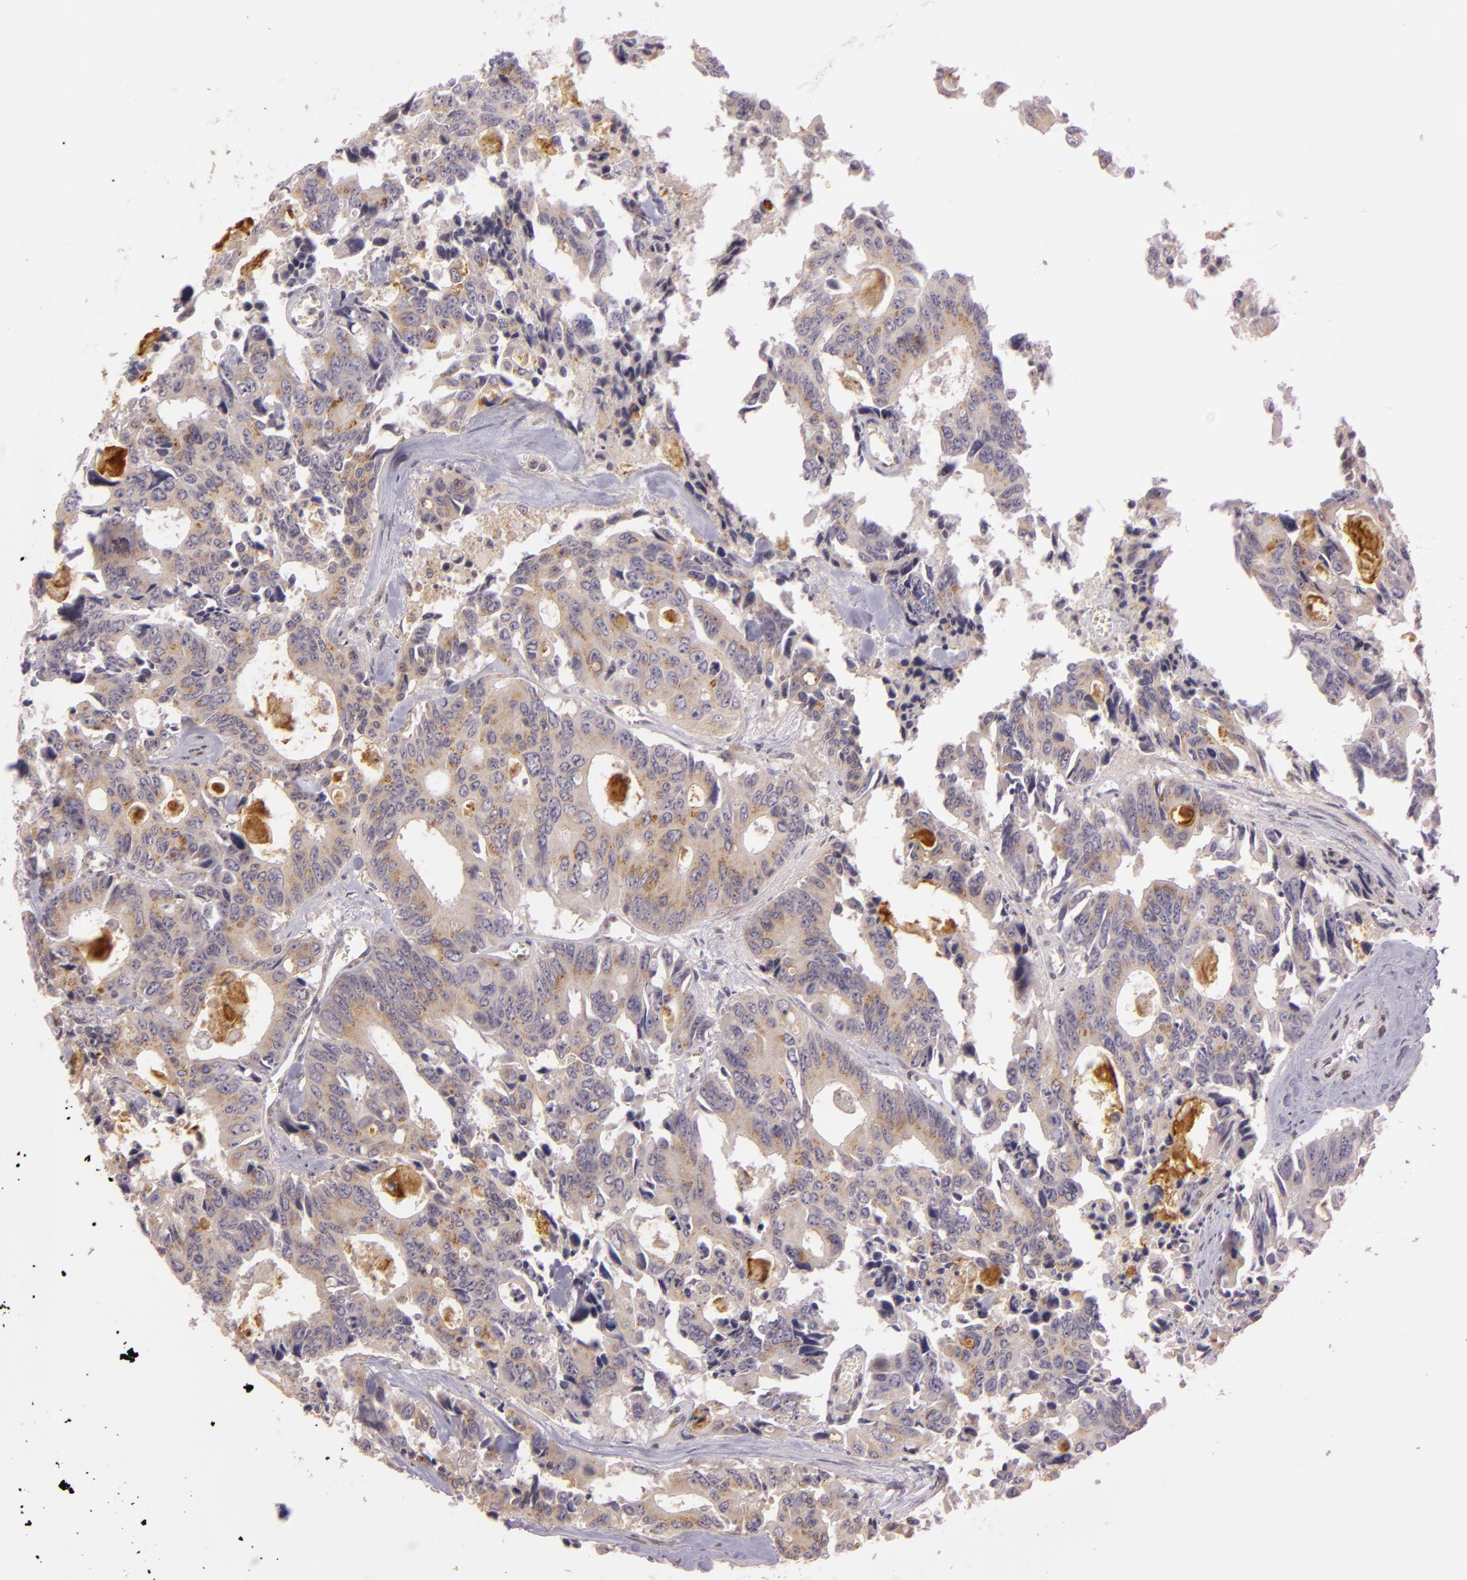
{"staining": {"intensity": "moderate", "quantity": ">75%", "location": "cytoplasmic/membranous"}, "tissue": "colorectal cancer", "cell_type": "Tumor cells", "image_type": "cancer", "snomed": [{"axis": "morphology", "description": "Adenocarcinoma, NOS"}, {"axis": "topography", "description": "Rectum"}], "caption": "Human colorectal cancer (adenocarcinoma) stained with a protein marker reveals moderate staining in tumor cells.", "gene": "LGMN", "patient": {"sex": "male", "age": 76}}